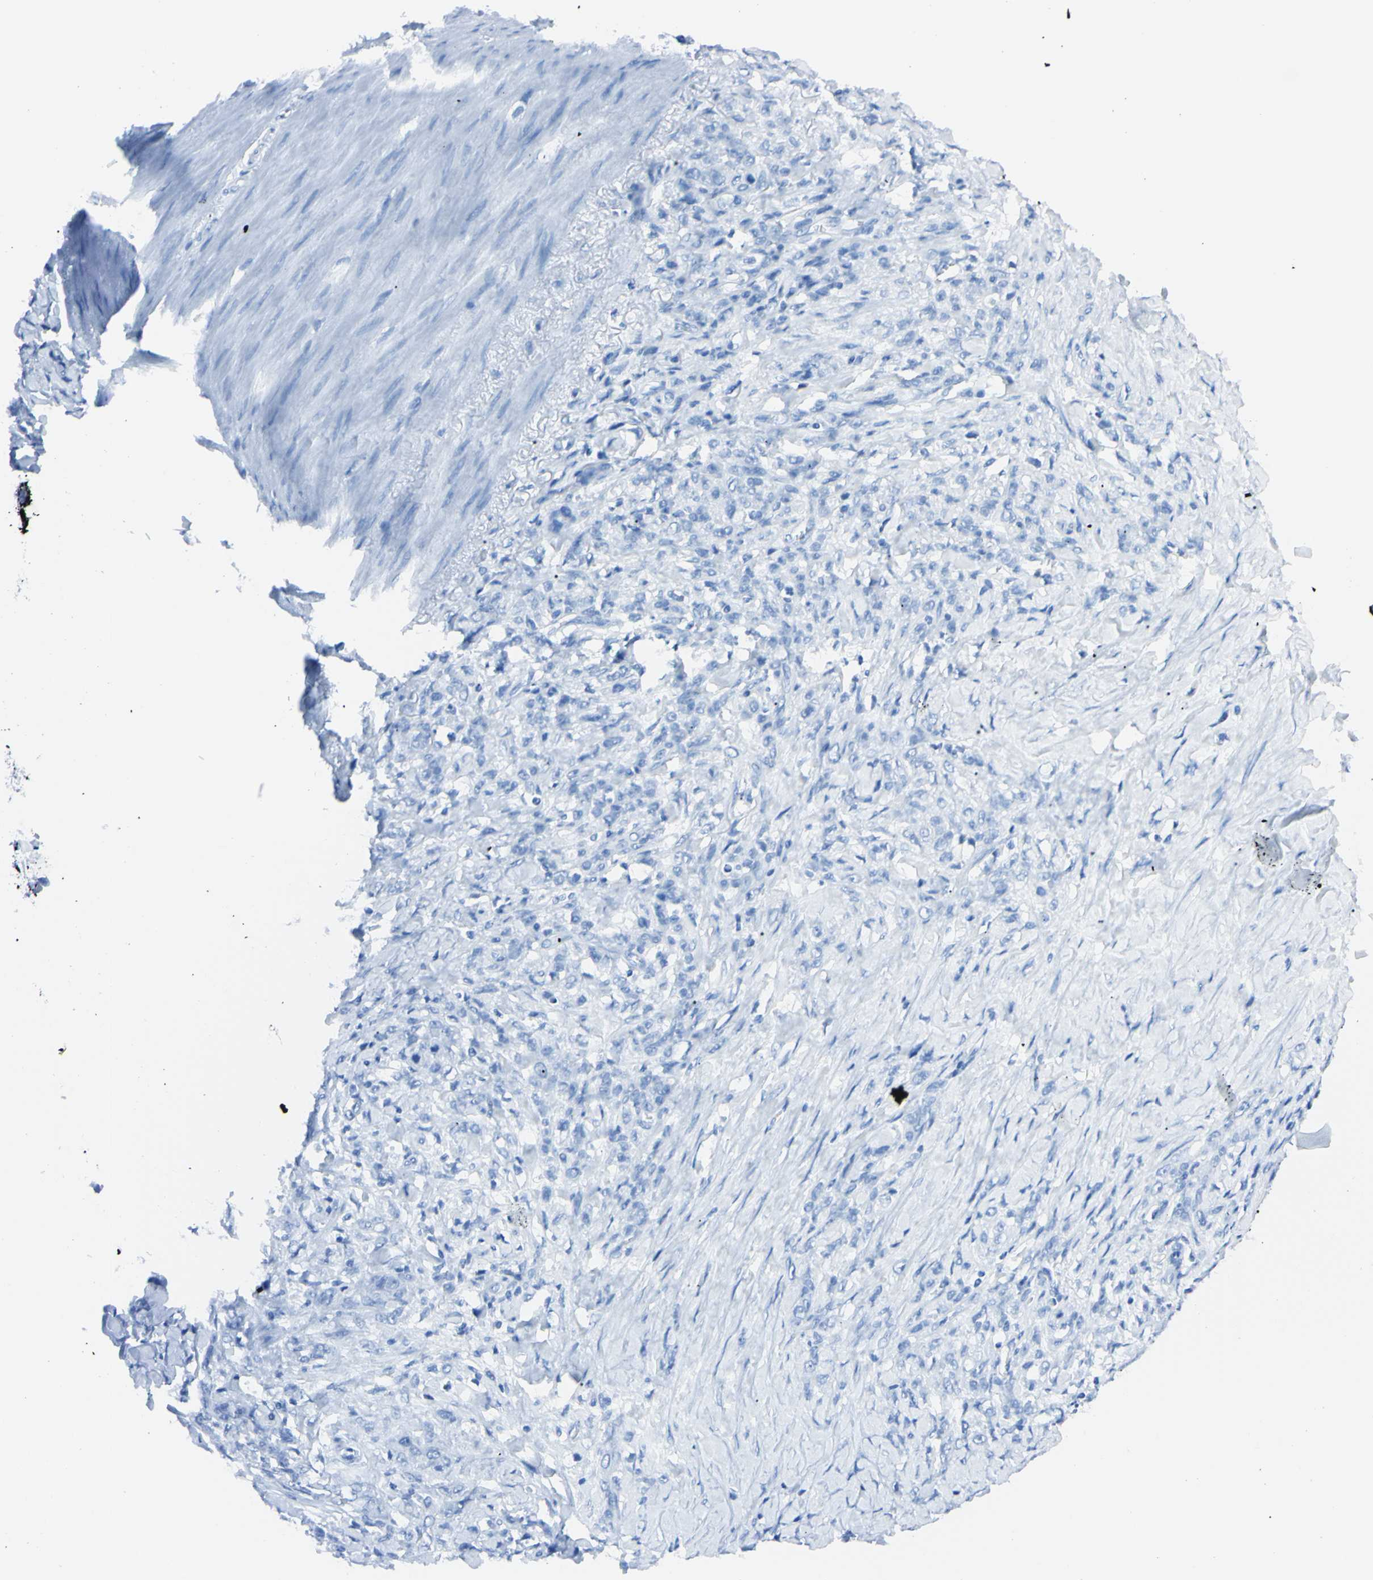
{"staining": {"intensity": "negative", "quantity": "none", "location": "none"}, "tissue": "stomach cancer", "cell_type": "Tumor cells", "image_type": "cancer", "snomed": [{"axis": "morphology", "description": "Adenocarcinoma, NOS"}, {"axis": "topography", "description": "Stomach"}], "caption": "A histopathology image of stomach cancer (adenocarcinoma) stained for a protein exhibits no brown staining in tumor cells.", "gene": "FOLH1", "patient": {"sex": "male", "age": 82}}